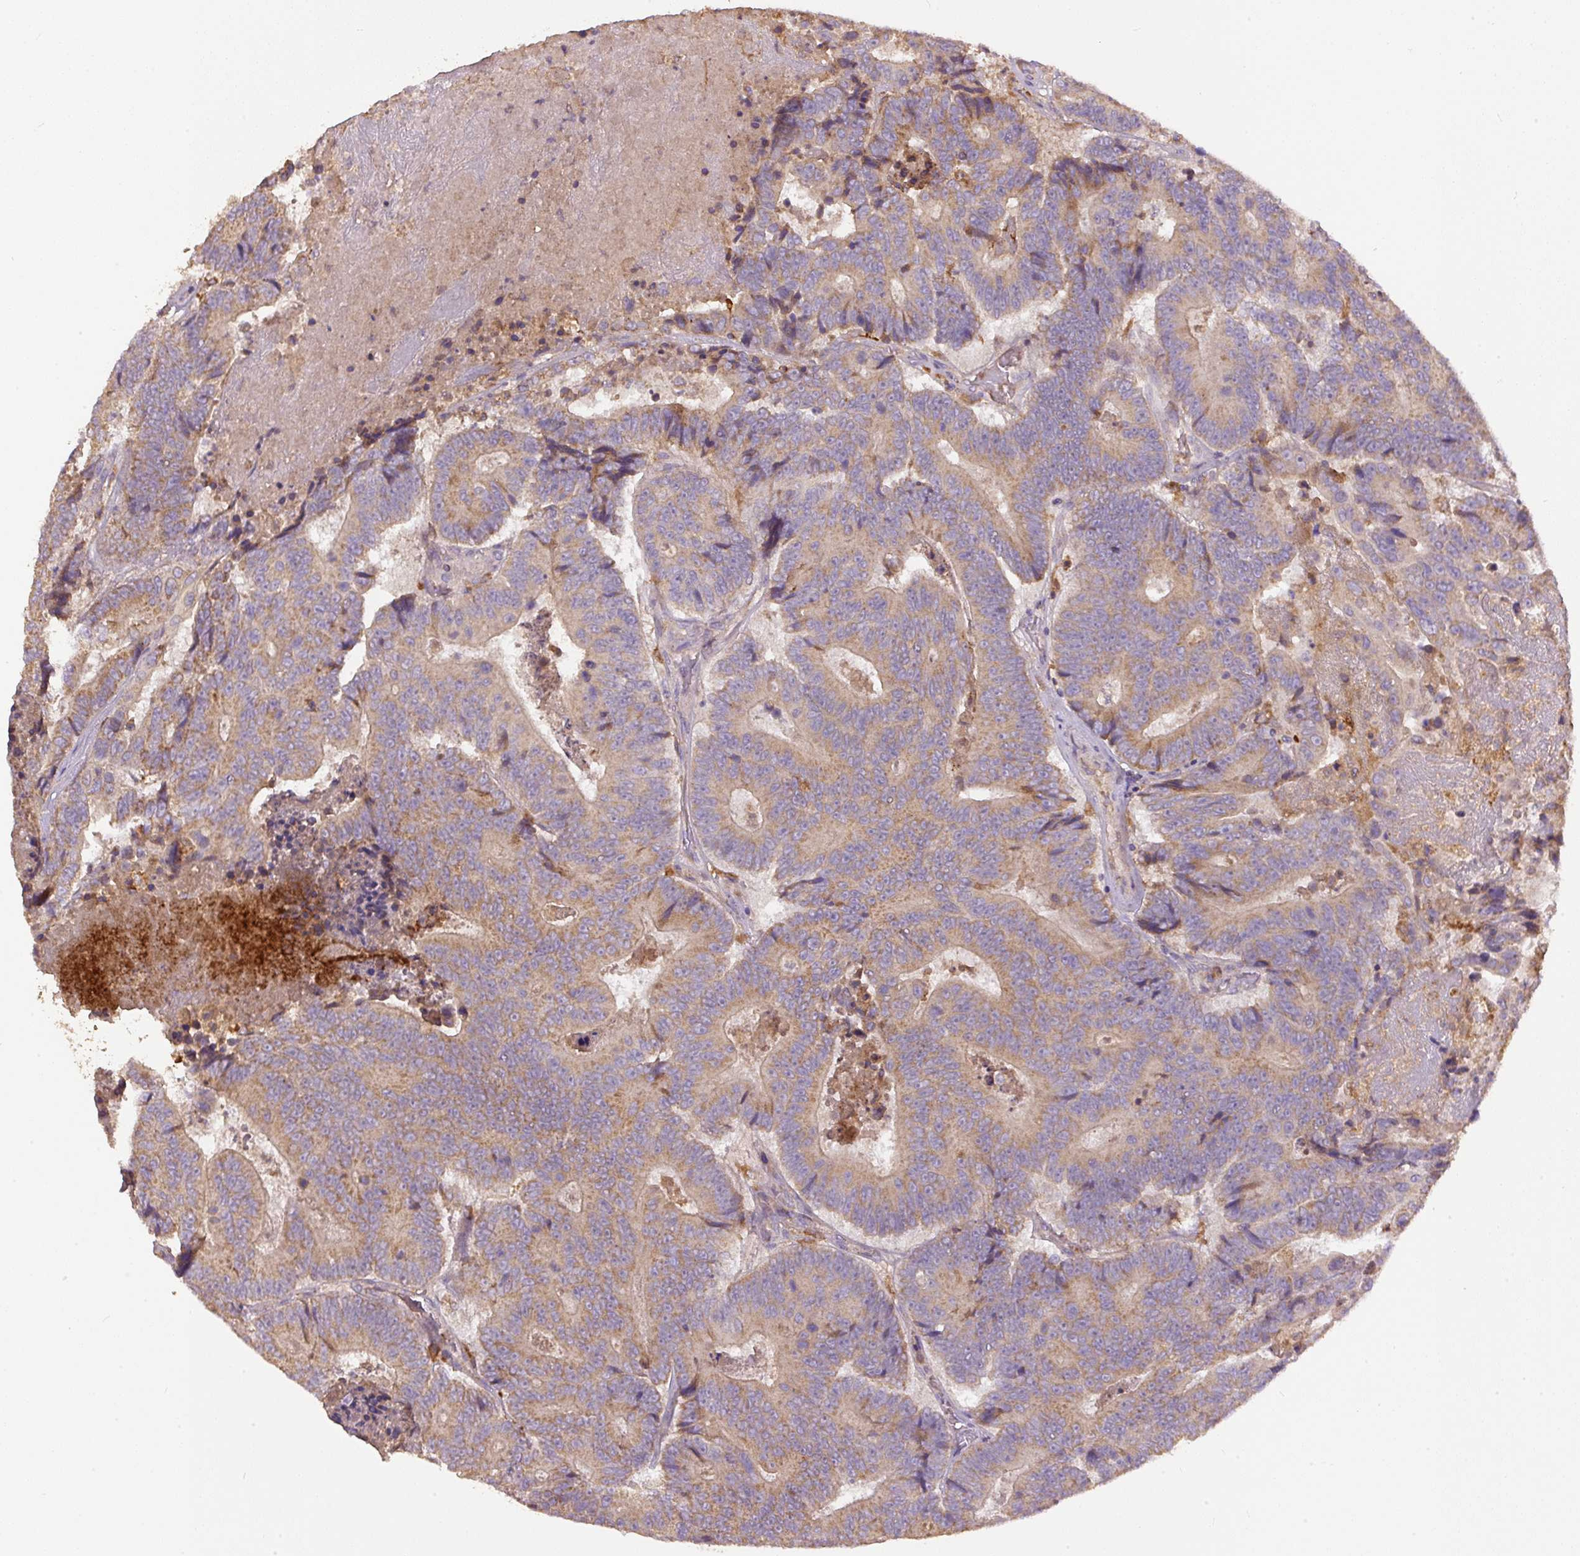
{"staining": {"intensity": "moderate", "quantity": ">75%", "location": "cytoplasmic/membranous"}, "tissue": "colorectal cancer", "cell_type": "Tumor cells", "image_type": "cancer", "snomed": [{"axis": "morphology", "description": "Adenocarcinoma, NOS"}, {"axis": "topography", "description": "Colon"}], "caption": "Immunohistochemistry (IHC) image of colorectal adenocarcinoma stained for a protein (brown), which displays medium levels of moderate cytoplasmic/membranous positivity in approximately >75% of tumor cells.", "gene": "DAPK1", "patient": {"sex": "male", "age": 83}}